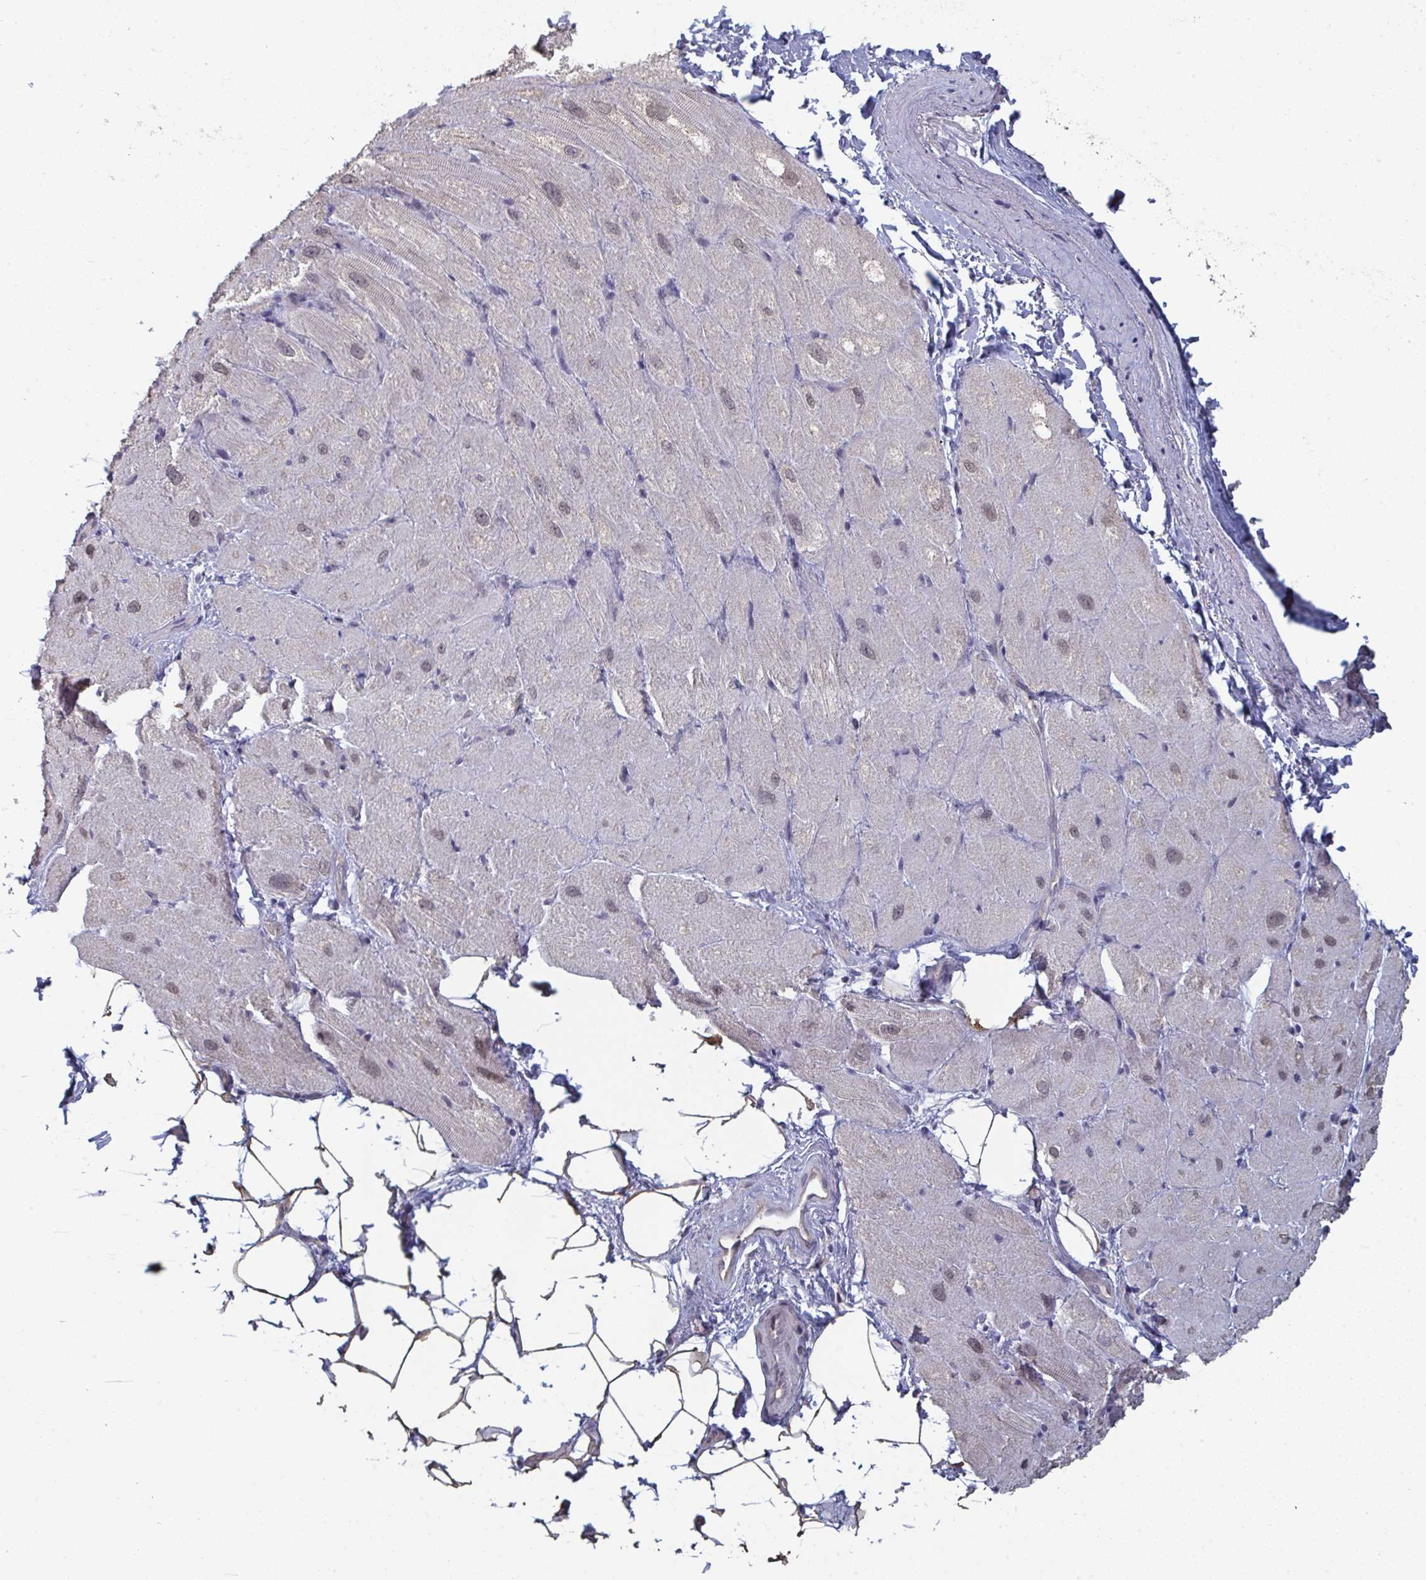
{"staining": {"intensity": "weak", "quantity": "25%-75%", "location": "nuclear"}, "tissue": "heart muscle", "cell_type": "Cardiomyocytes", "image_type": "normal", "snomed": [{"axis": "morphology", "description": "Normal tissue, NOS"}, {"axis": "topography", "description": "Heart"}], "caption": "Approximately 25%-75% of cardiomyocytes in unremarkable heart muscle display weak nuclear protein positivity as visualized by brown immunohistochemical staining.", "gene": "LIX1", "patient": {"sex": "male", "age": 62}}